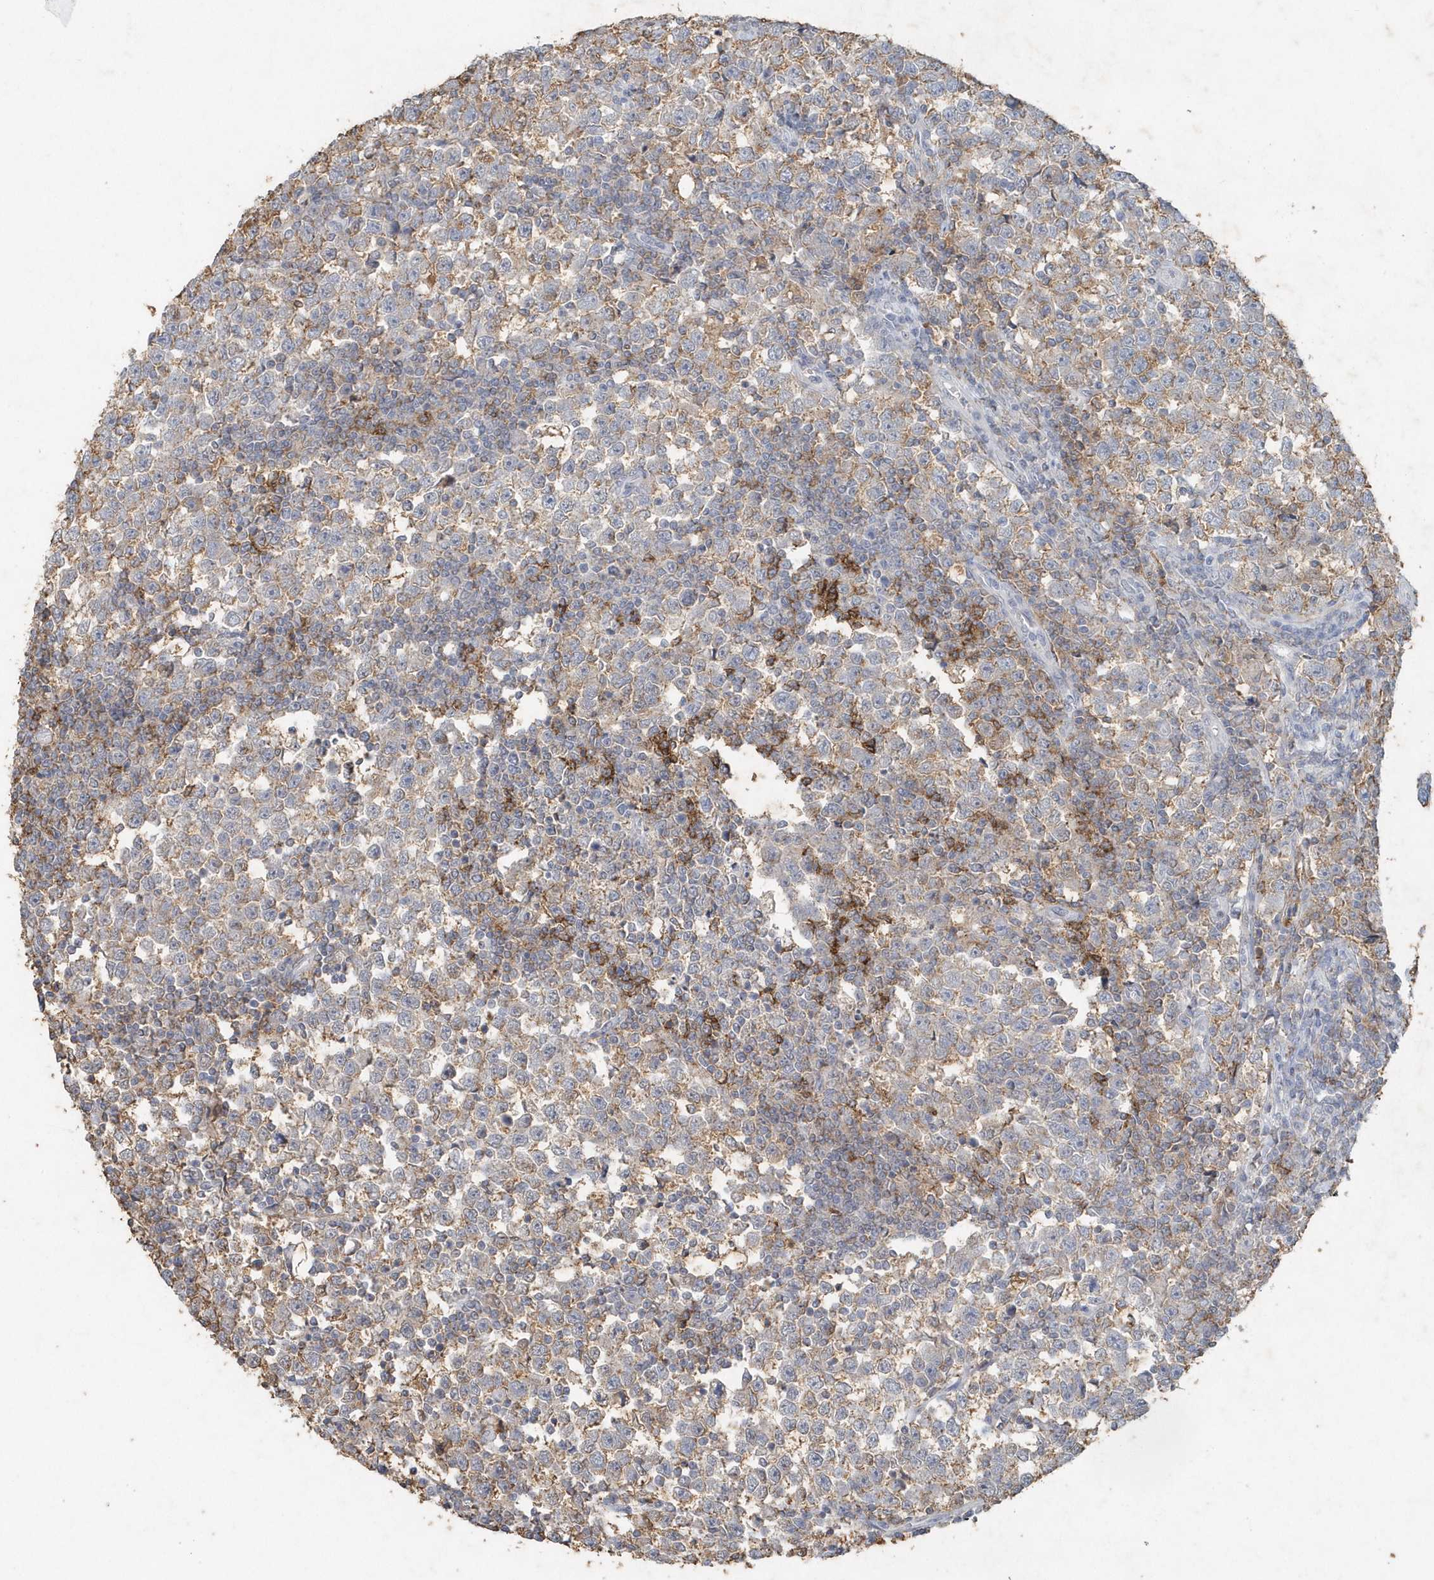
{"staining": {"intensity": "moderate", "quantity": "25%-75%", "location": "cytoplasmic/membranous"}, "tissue": "testis cancer", "cell_type": "Tumor cells", "image_type": "cancer", "snomed": [{"axis": "morphology", "description": "Normal tissue, NOS"}, {"axis": "morphology", "description": "Seminoma, NOS"}, {"axis": "topography", "description": "Testis"}], "caption": "Moderate cytoplasmic/membranous protein staining is seen in approximately 25%-75% of tumor cells in testis cancer.", "gene": "PDCD1", "patient": {"sex": "male", "age": 43}}